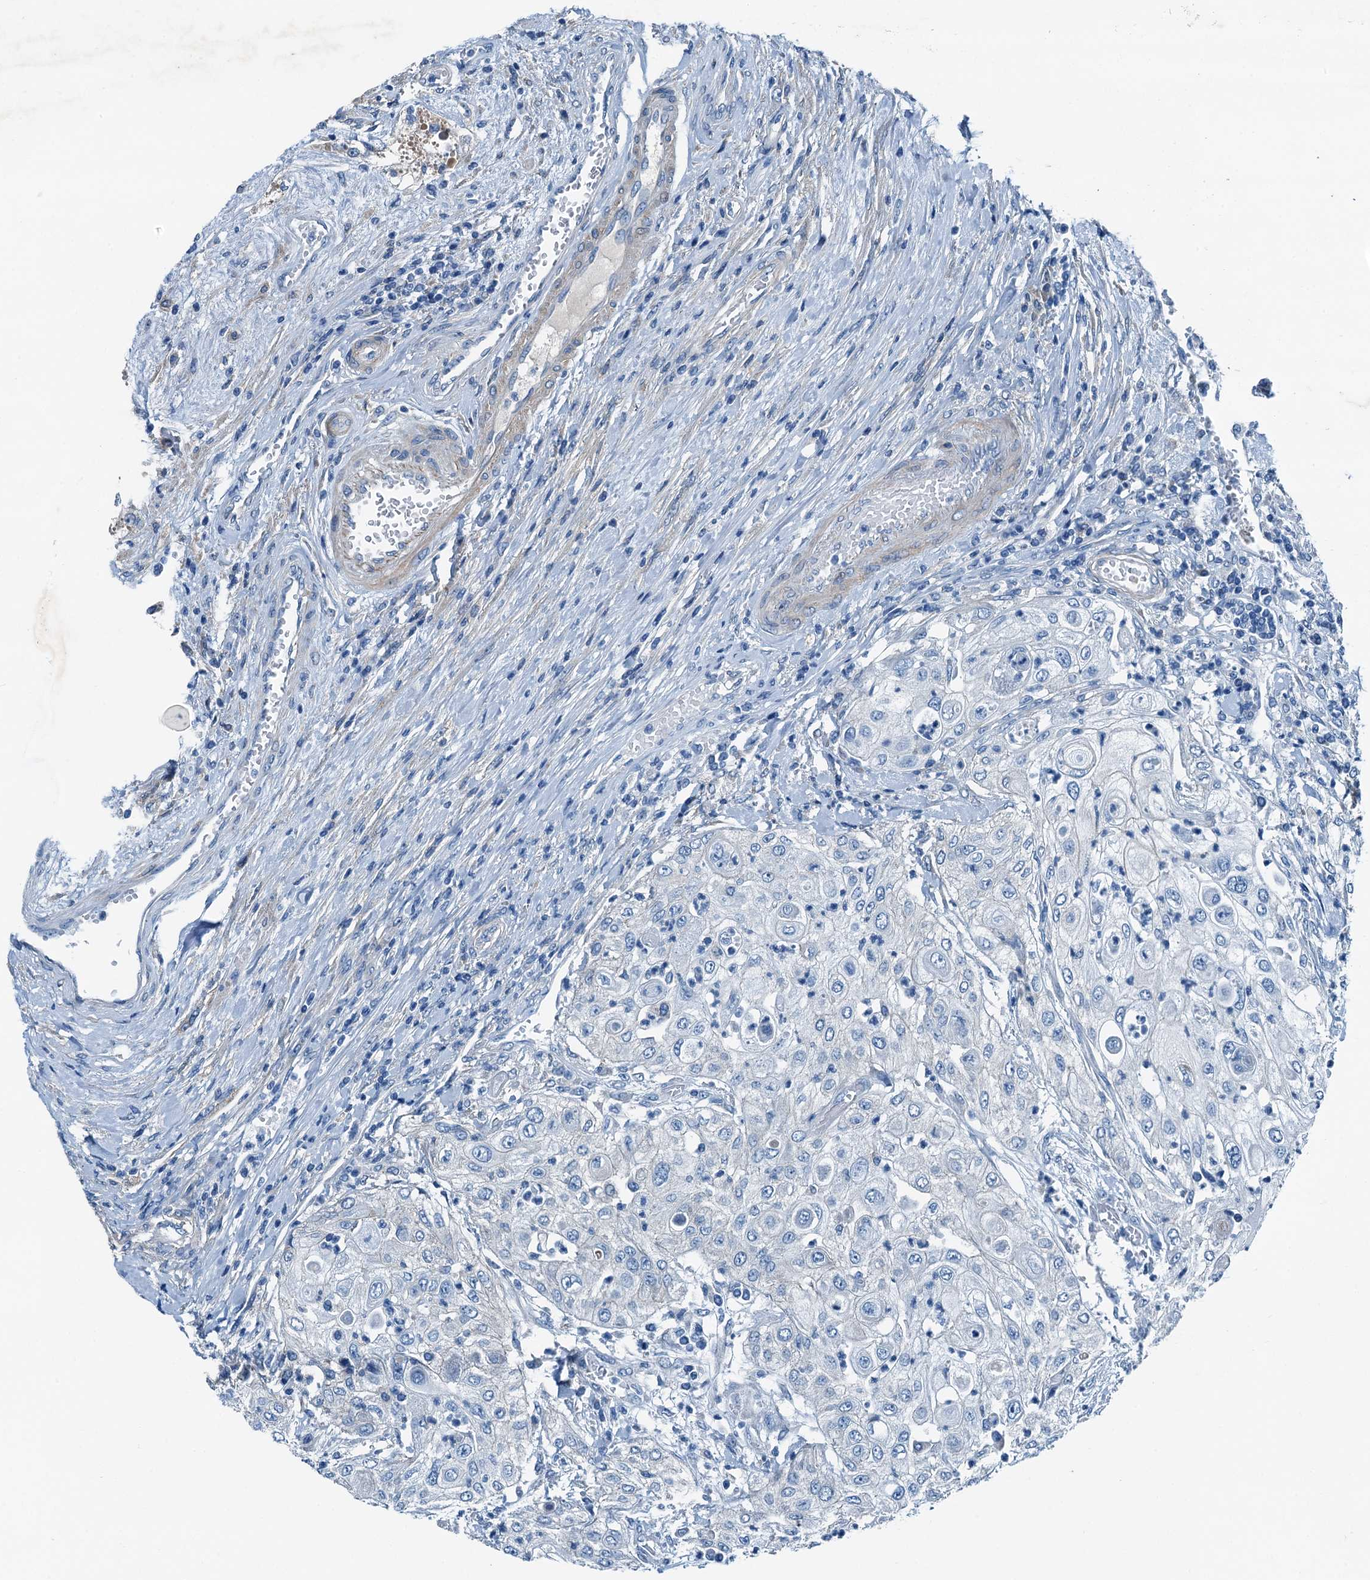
{"staining": {"intensity": "negative", "quantity": "none", "location": "none"}, "tissue": "urothelial cancer", "cell_type": "Tumor cells", "image_type": "cancer", "snomed": [{"axis": "morphology", "description": "Urothelial carcinoma, High grade"}, {"axis": "topography", "description": "Urinary bladder"}], "caption": "IHC micrograph of neoplastic tissue: urothelial cancer stained with DAB (3,3'-diaminobenzidine) shows no significant protein positivity in tumor cells.", "gene": "RAB3IL1", "patient": {"sex": "female", "age": 79}}